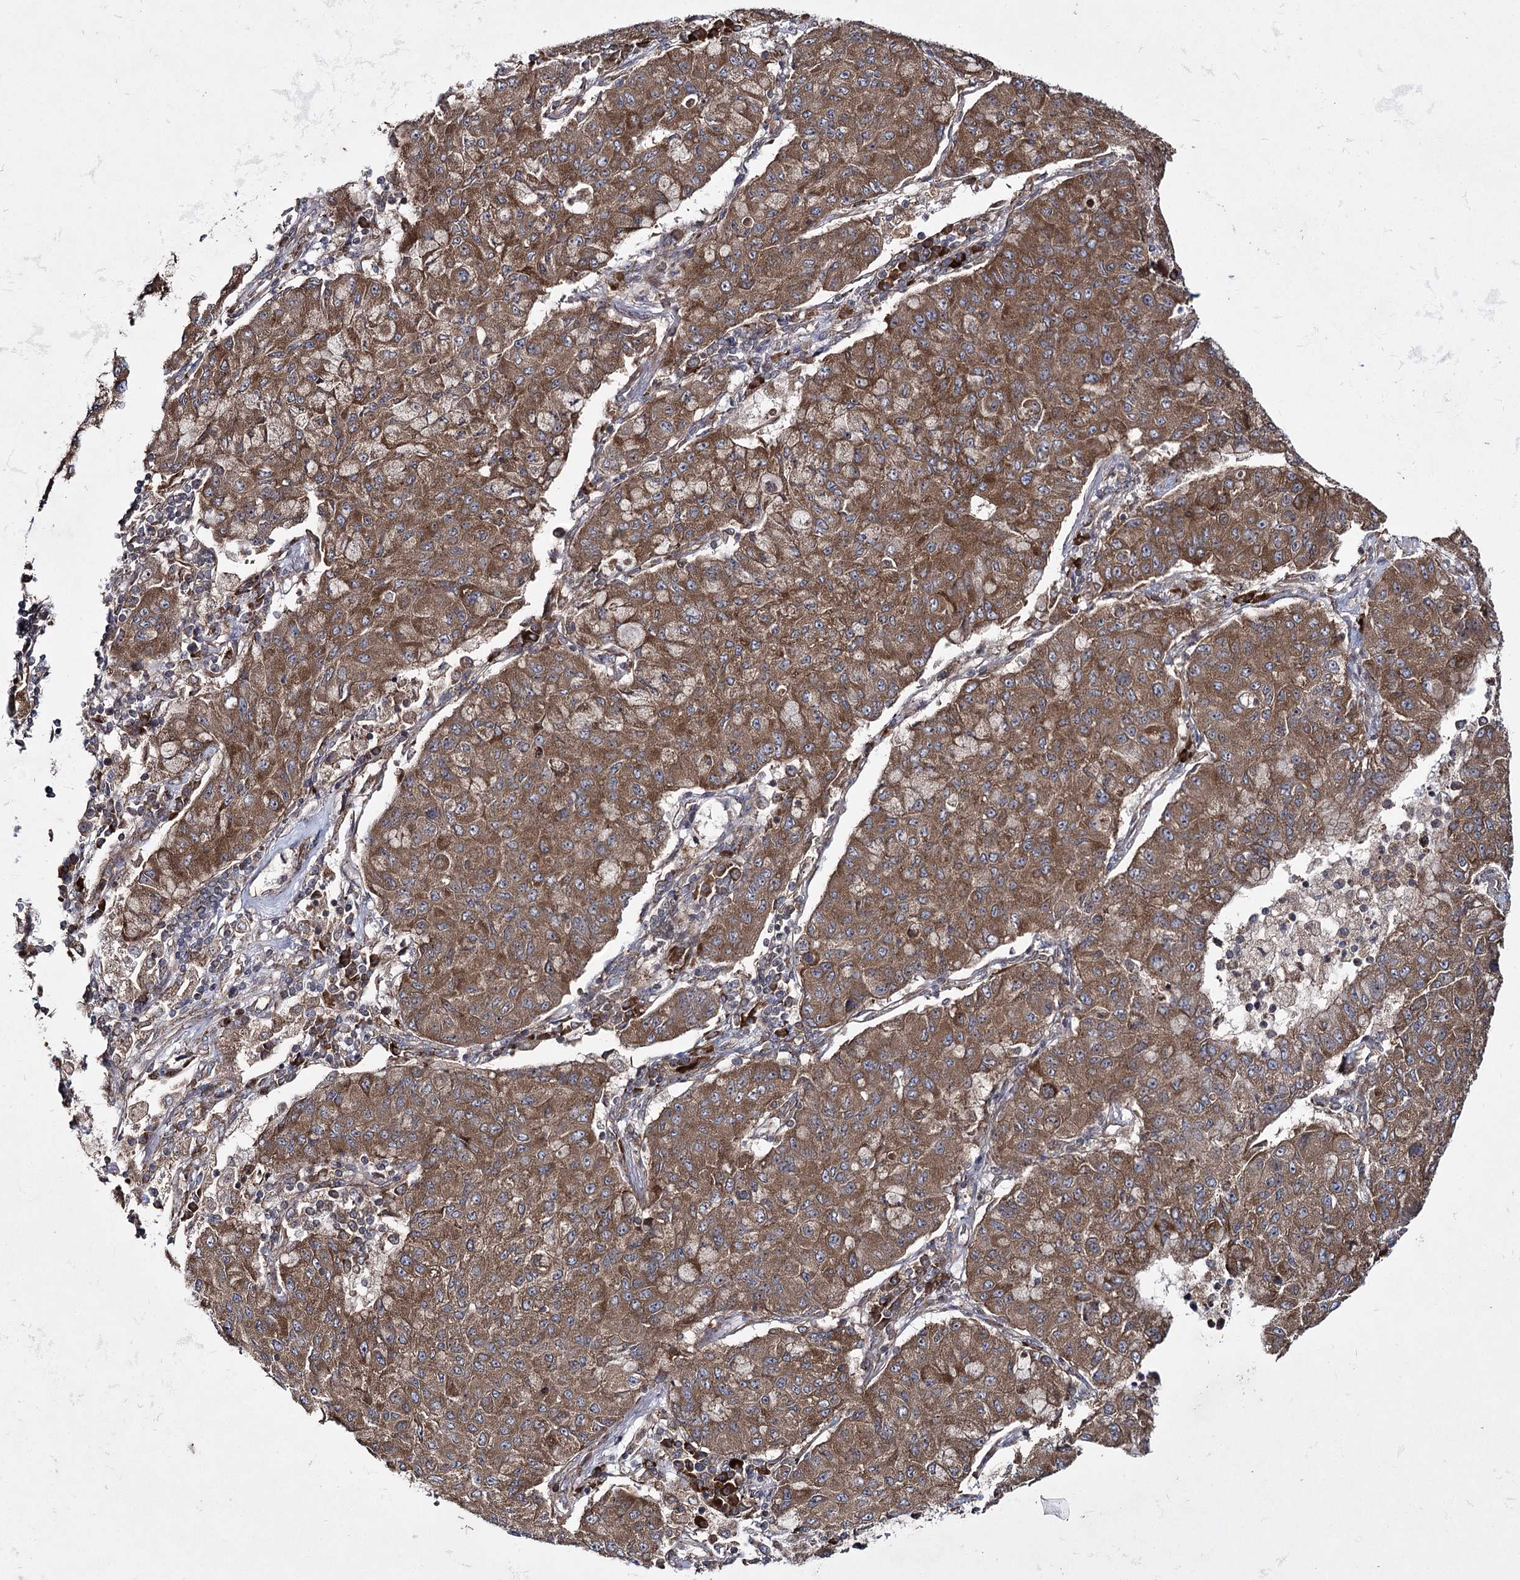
{"staining": {"intensity": "moderate", "quantity": ">75%", "location": "cytoplasmic/membranous"}, "tissue": "lung cancer", "cell_type": "Tumor cells", "image_type": "cancer", "snomed": [{"axis": "morphology", "description": "Squamous cell carcinoma, NOS"}, {"axis": "topography", "description": "Lung"}], "caption": "Tumor cells demonstrate medium levels of moderate cytoplasmic/membranous positivity in about >75% of cells in human squamous cell carcinoma (lung).", "gene": "HECTD2", "patient": {"sex": "male", "age": 74}}